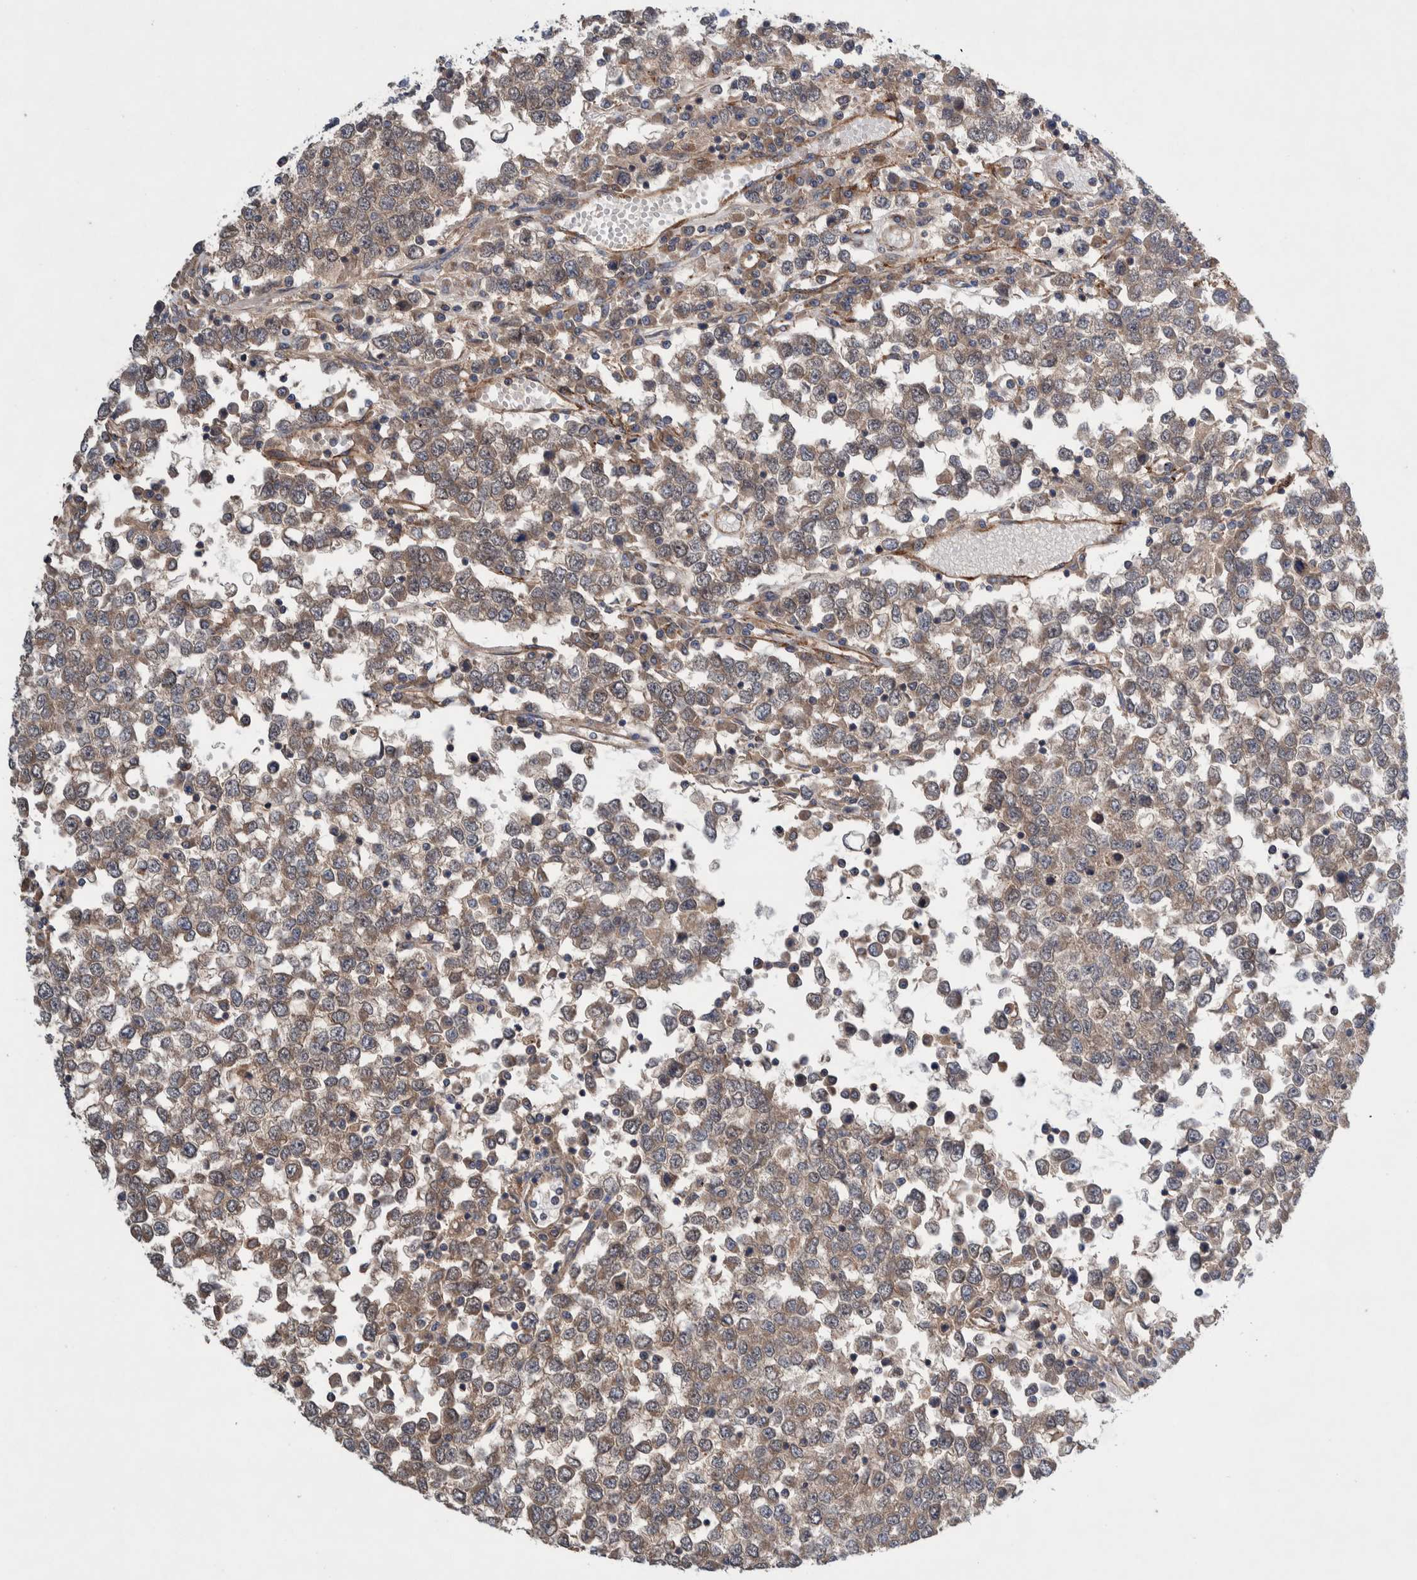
{"staining": {"intensity": "weak", "quantity": ">75%", "location": "cytoplasmic/membranous"}, "tissue": "testis cancer", "cell_type": "Tumor cells", "image_type": "cancer", "snomed": [{"axis": "morphology", "description": "Seminoma, NOS"}, {"axis": "topography", "description": "Testis"}], "caption": "Approximately >75% of tumor cells in human testis cancer show weak cytoplasmic/membranous protein expression as visualized by brown immunohistochemical staining.", "gene": "PIK3R6", "patient": {"sex": "male", "age": 65}}